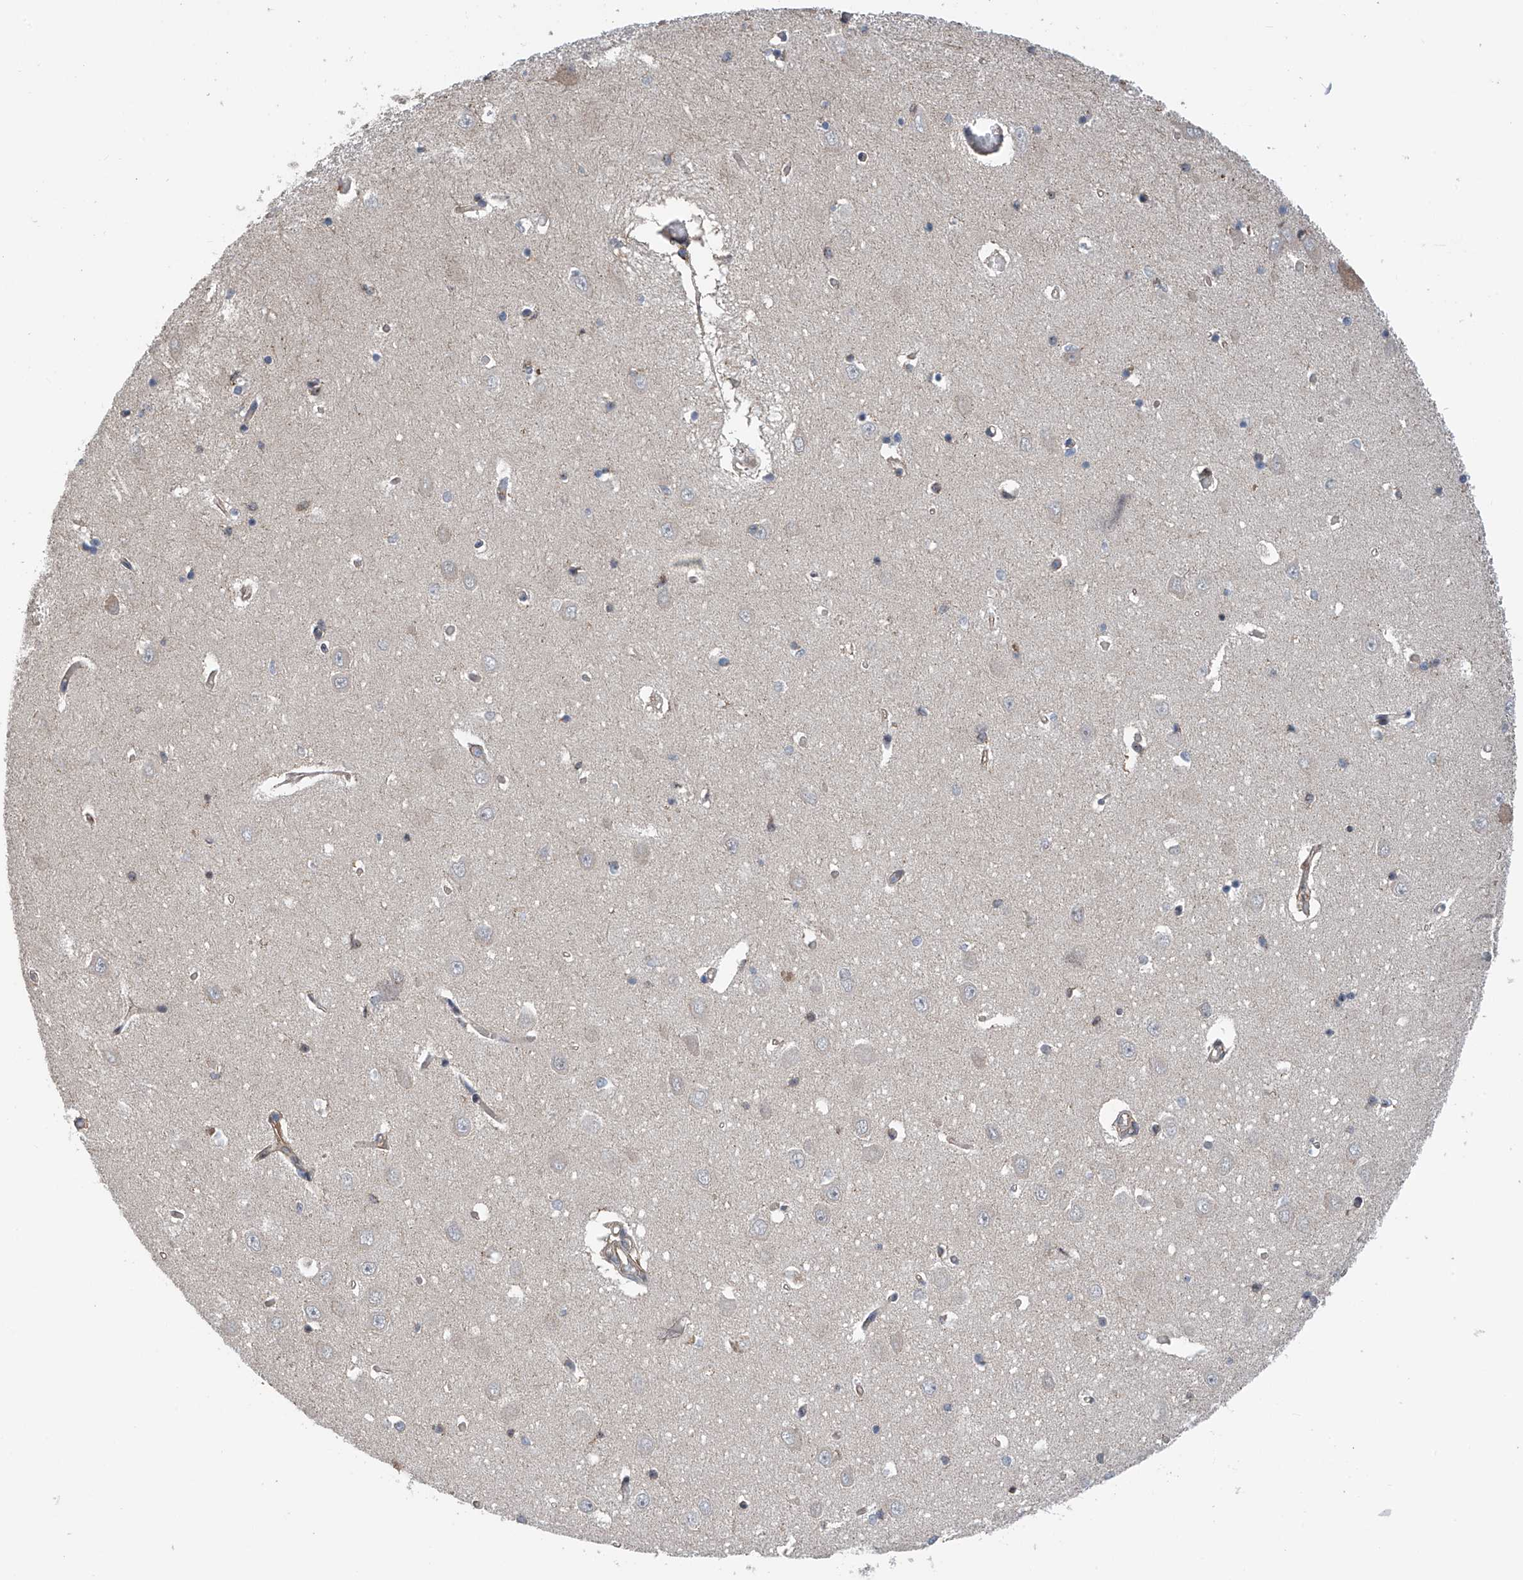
{"staining": {"intensity": "weak", "quantity": "<25%", "location": "cytoplasmic/membranous,nuclear"}, "tissue": "hippocampus", "cell_type": "Glial cells", "image_type": "normal", "snomed": [{"axis": "morphology", "description": "Normal tissue, NOS"}, {"axis": "topography", "description": "Hippocampus"}], "caption": "This is an IHC photomicrograph of normal human hippocampus. There is no expression in glial cells.", "gene": "CHPF", "patient": {"sex": "male", "age": 70}}